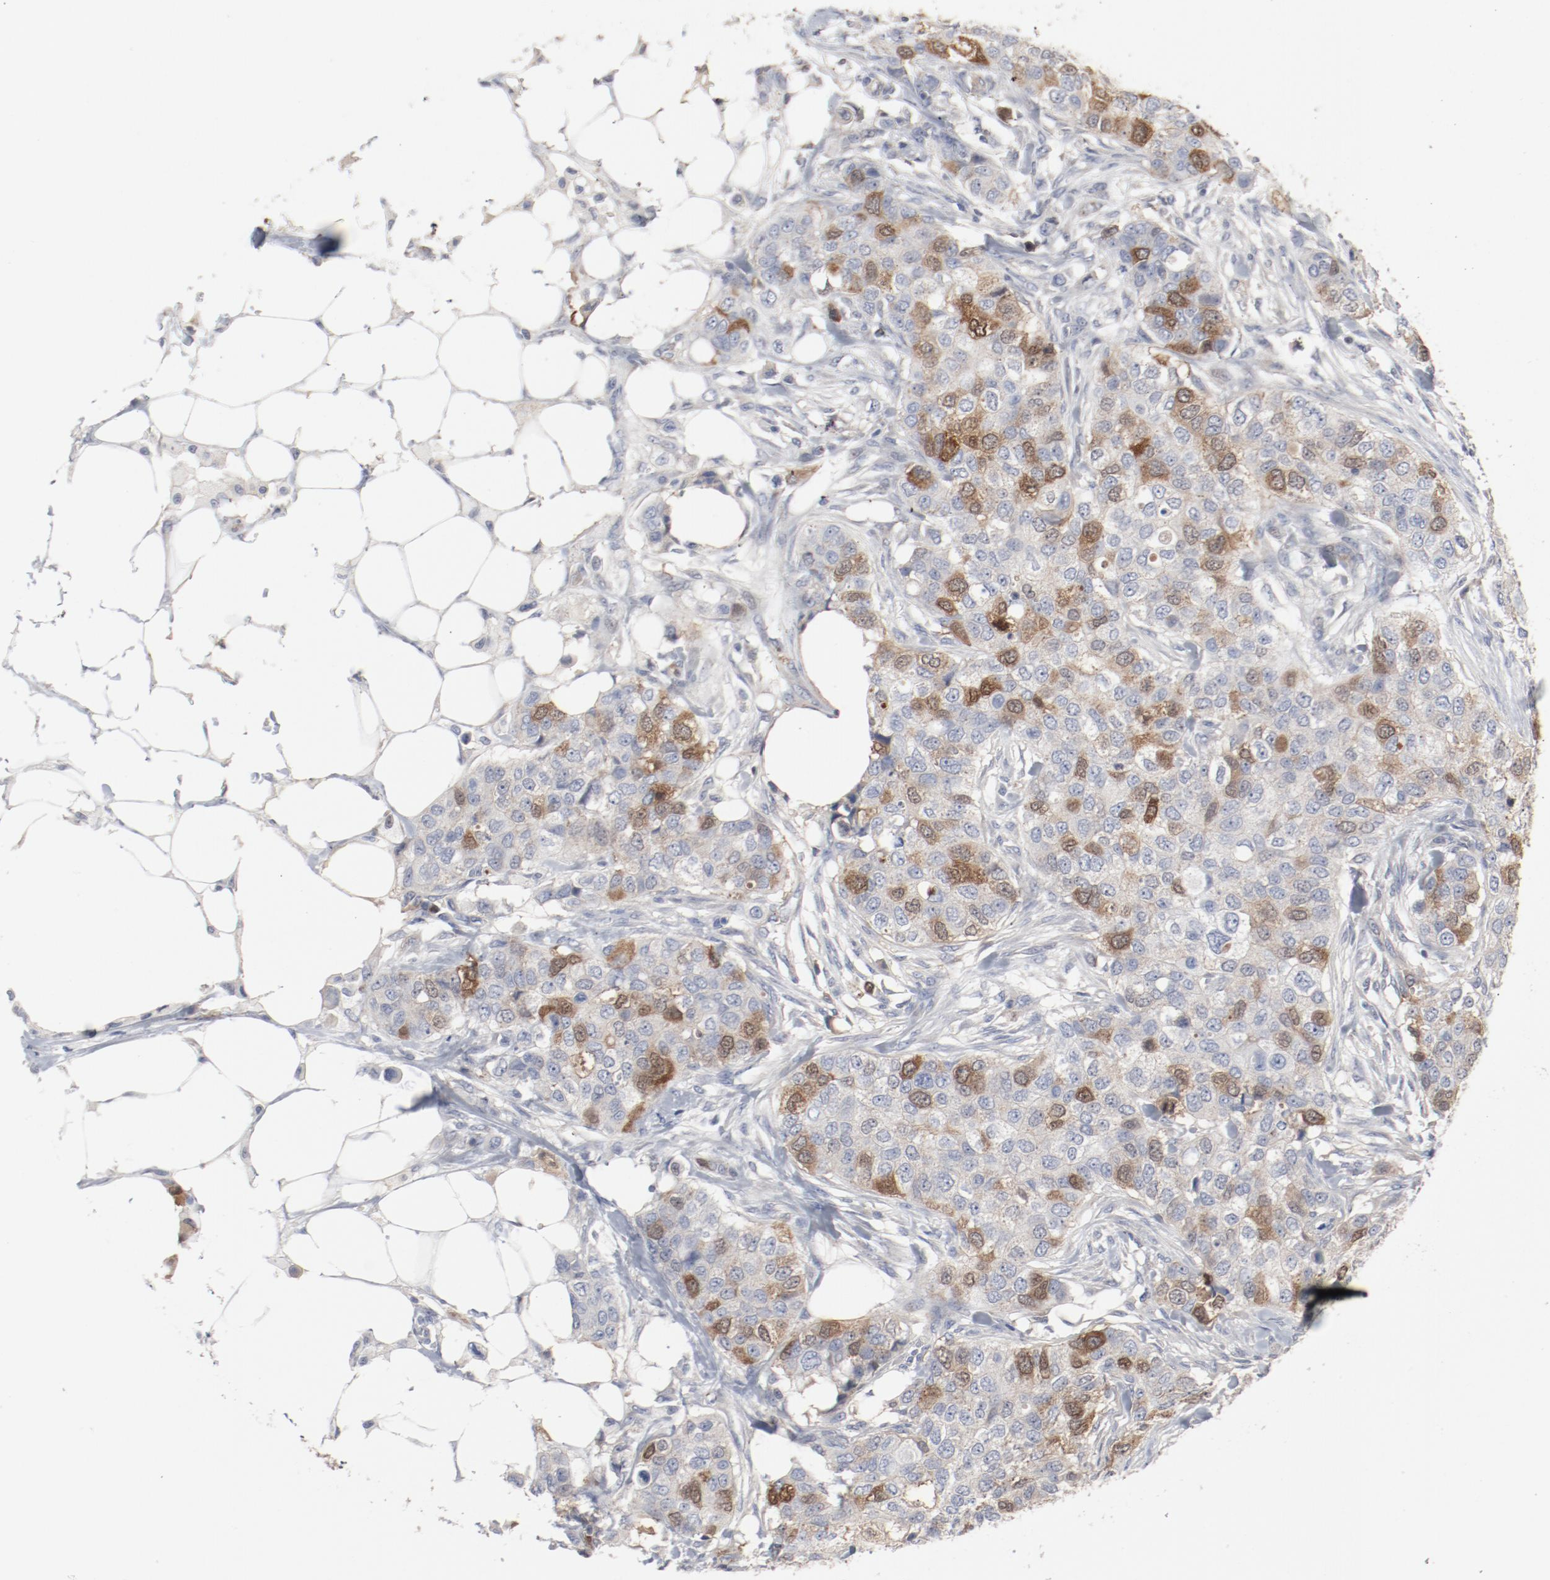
{"staining": {"intensity": "moderate", "quantity": "25%-75%", "location": "nuclear"}, "tissue": "breast cancer", "cell_type": "Tumor cells", "image_type": "cancer", "snomed": [{"axis": "morphology", "description": "Normal tissue, NOS"}, {"axis": "morphology", "description": "Duct carcinoma"}, {"axis": "topography", "description": "Breast"}], "caption": "Breast invasive ductal carcinoma tissue reveals moderate nuclear staining in about 25%-75% of tumor cells, visualized by immunohistochemistry.", "gene": "CDK1", "patient": {"sex": "female", "age": 49}}